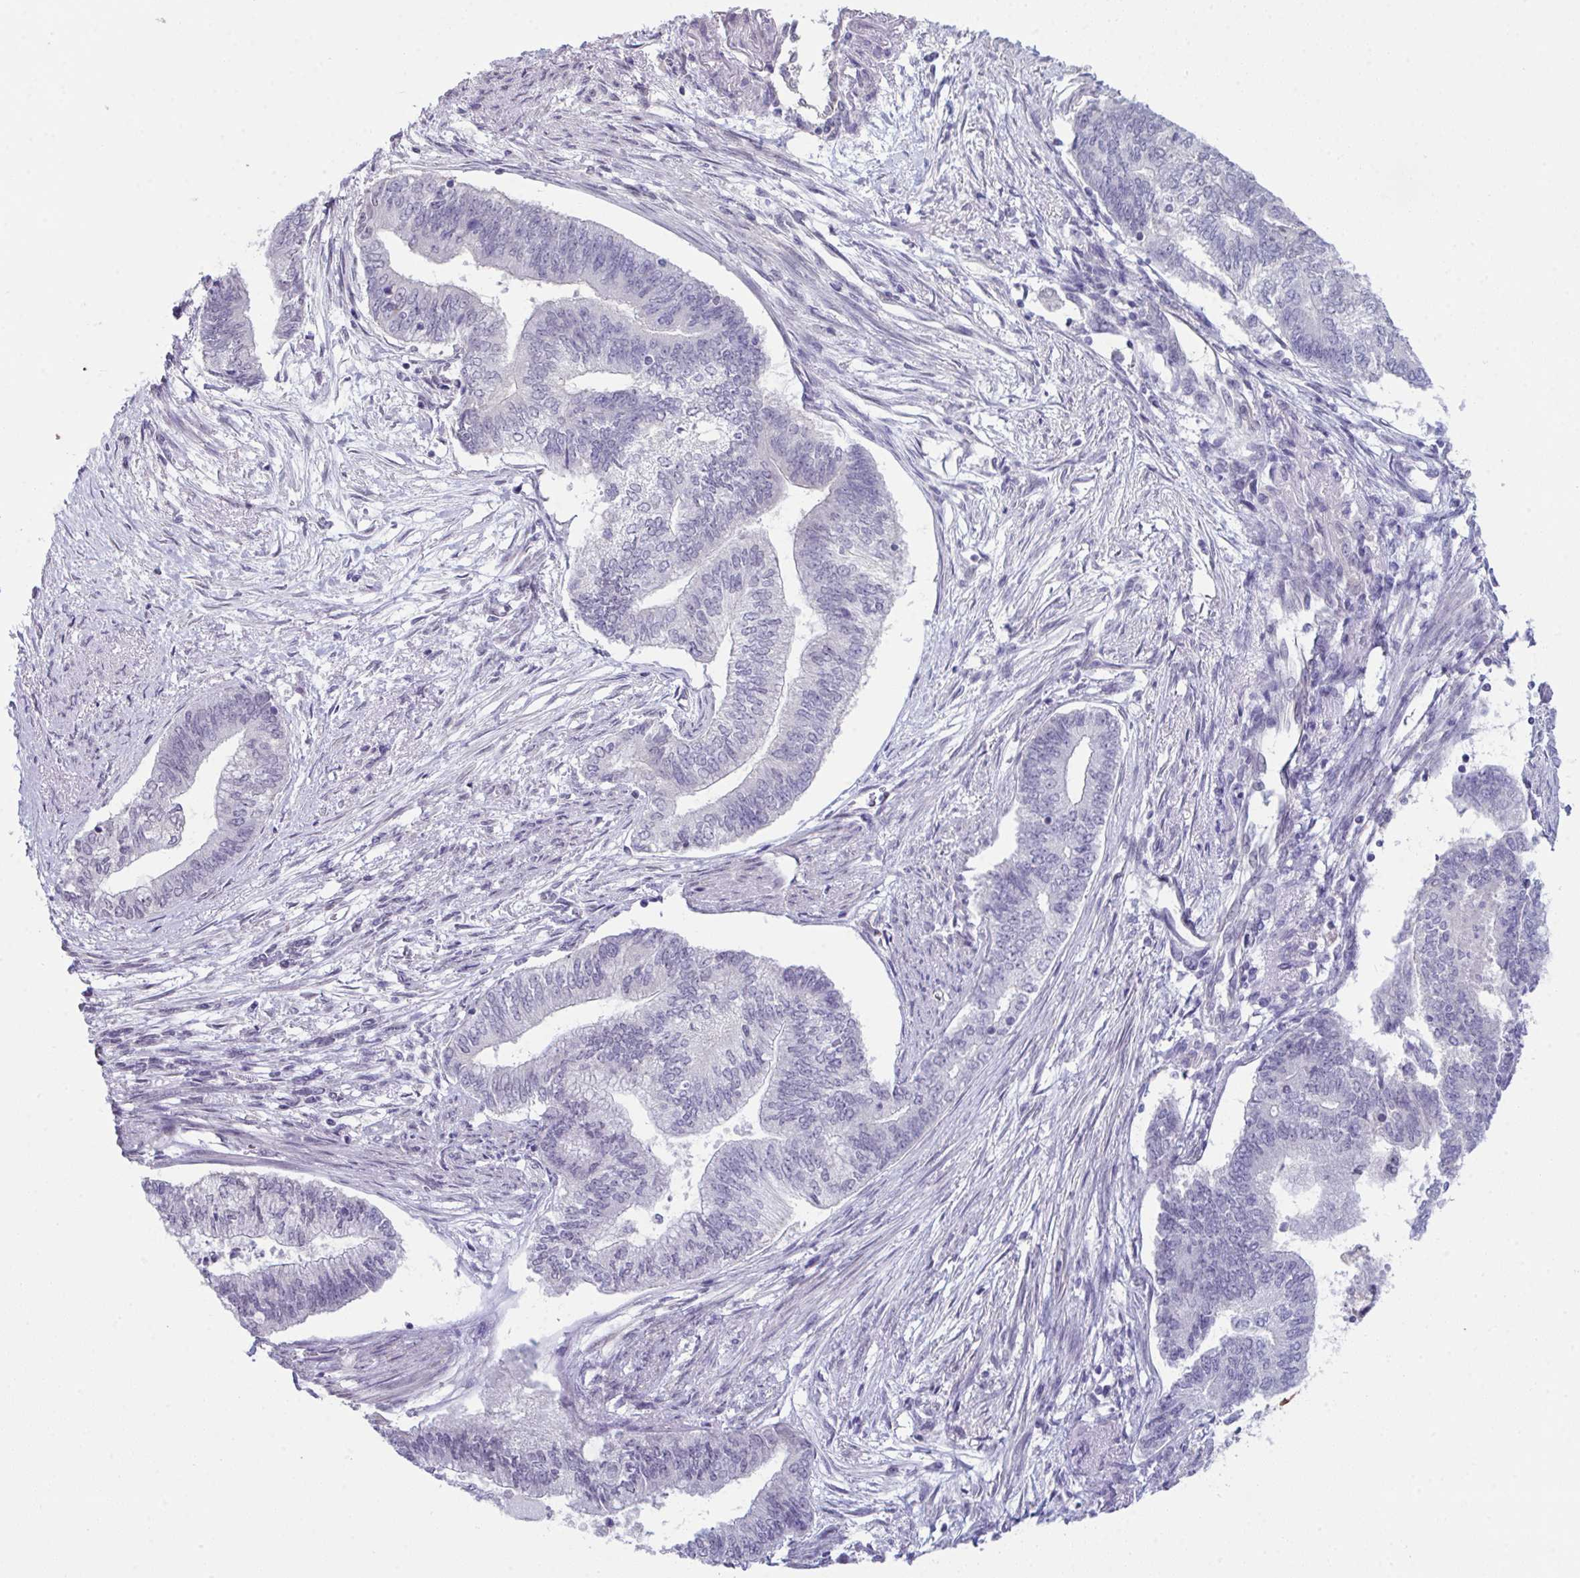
{"staining": {"intensity": "negative", "quantity": "none", "location": "none"}, "tissue": "endometrial cancer", "cell_type": "Tumor cells", "image_type": "cancer", "snomed": [{"axis": "morphology", "description": "Adenocarcinoma, NOS"}, {"axis": "topography", "description": "Endometrium"}], "caption": "Endometrial cancer stained for a protein using IHC exhibits no expression tumor cells.", "gene": "ATP6V0D2", "patient": {"sex": "female", "age": 65}}